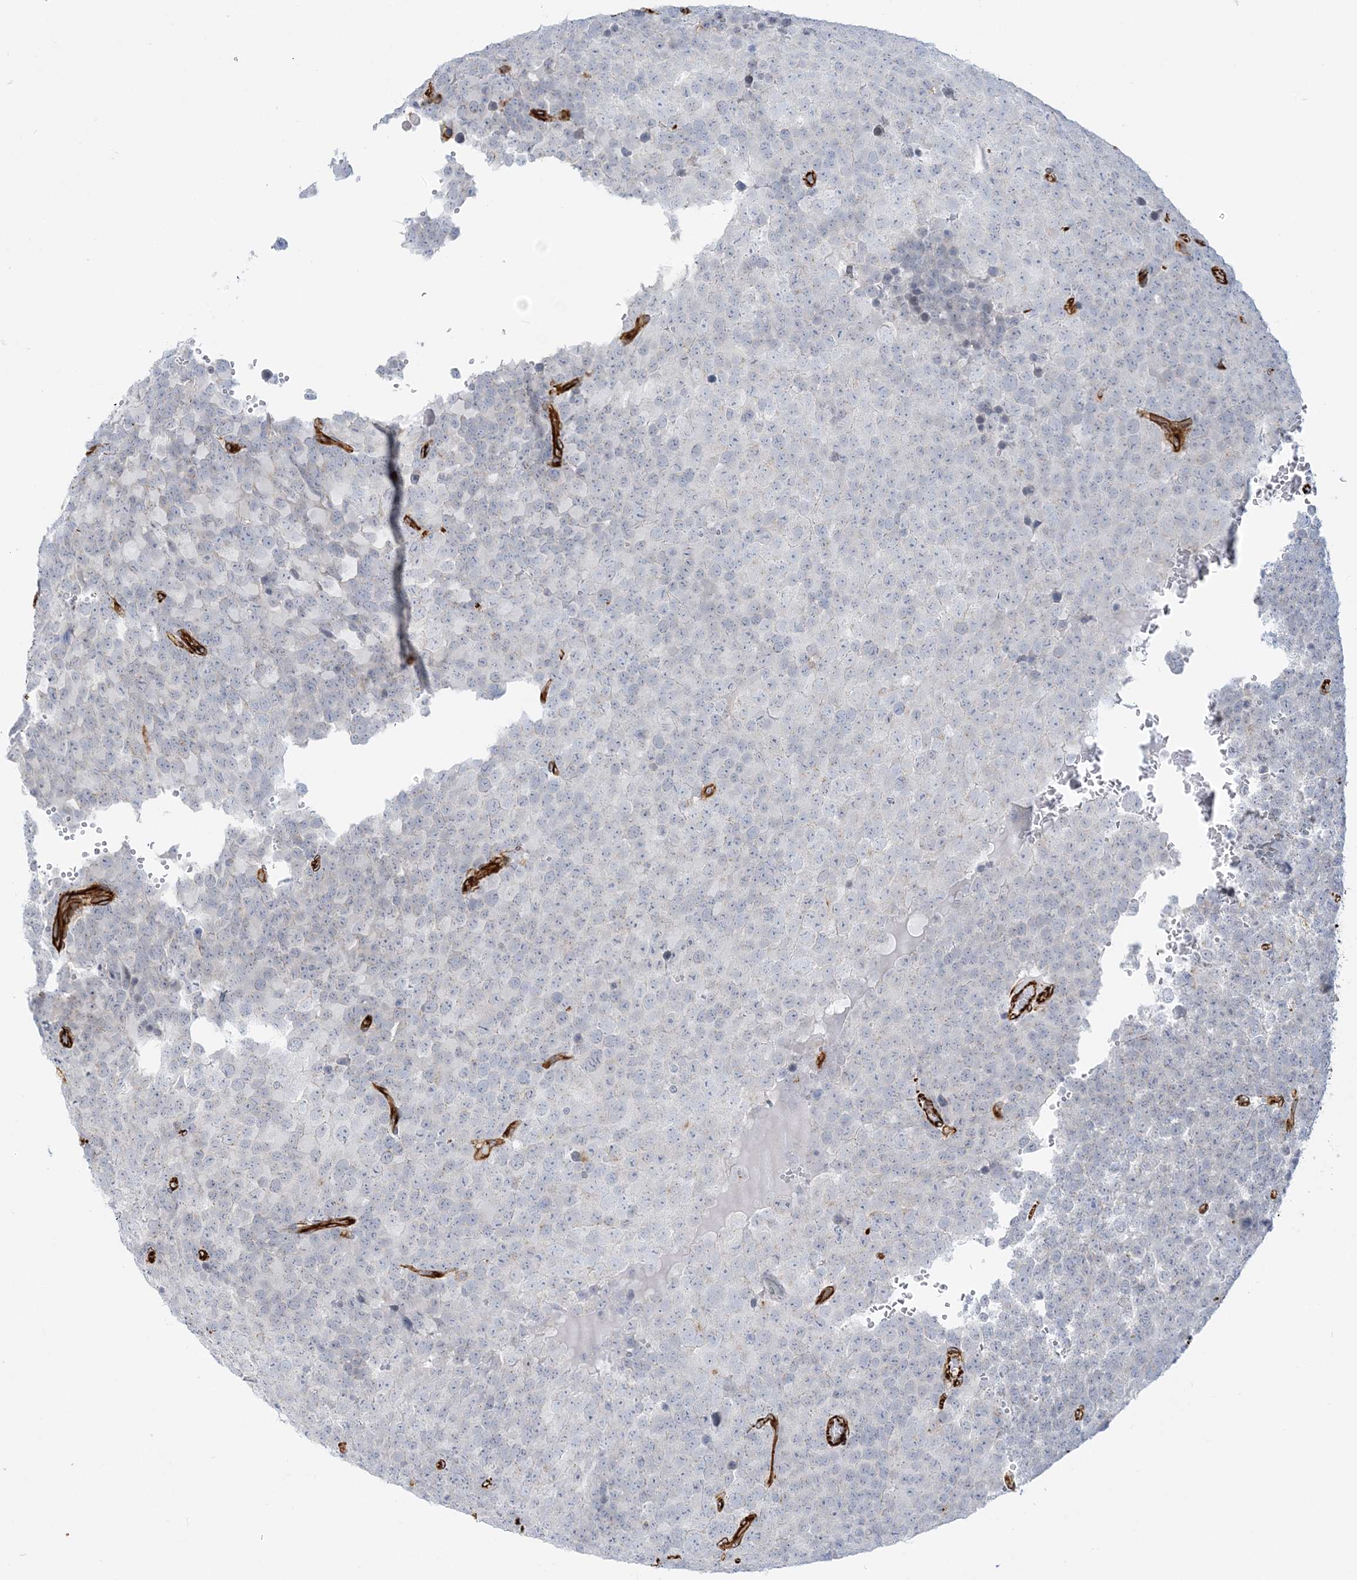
{"staining": {"intensity": "negative", "quantity": "none", "location": "none"}, "tissue": "testis cancer", "cell_type": "Tumor cells", "image_type": "cancer", "snomed": [{"axis": "morphology", "description": "Seminoma, NOS"}, {"axis": "topography", "description": "Testis"}], "caption": "Tumor cells show no significant protein expression in testis seminoma.", "gene": "SCLT1", "patient": {"sex": "male", "age": 71}}